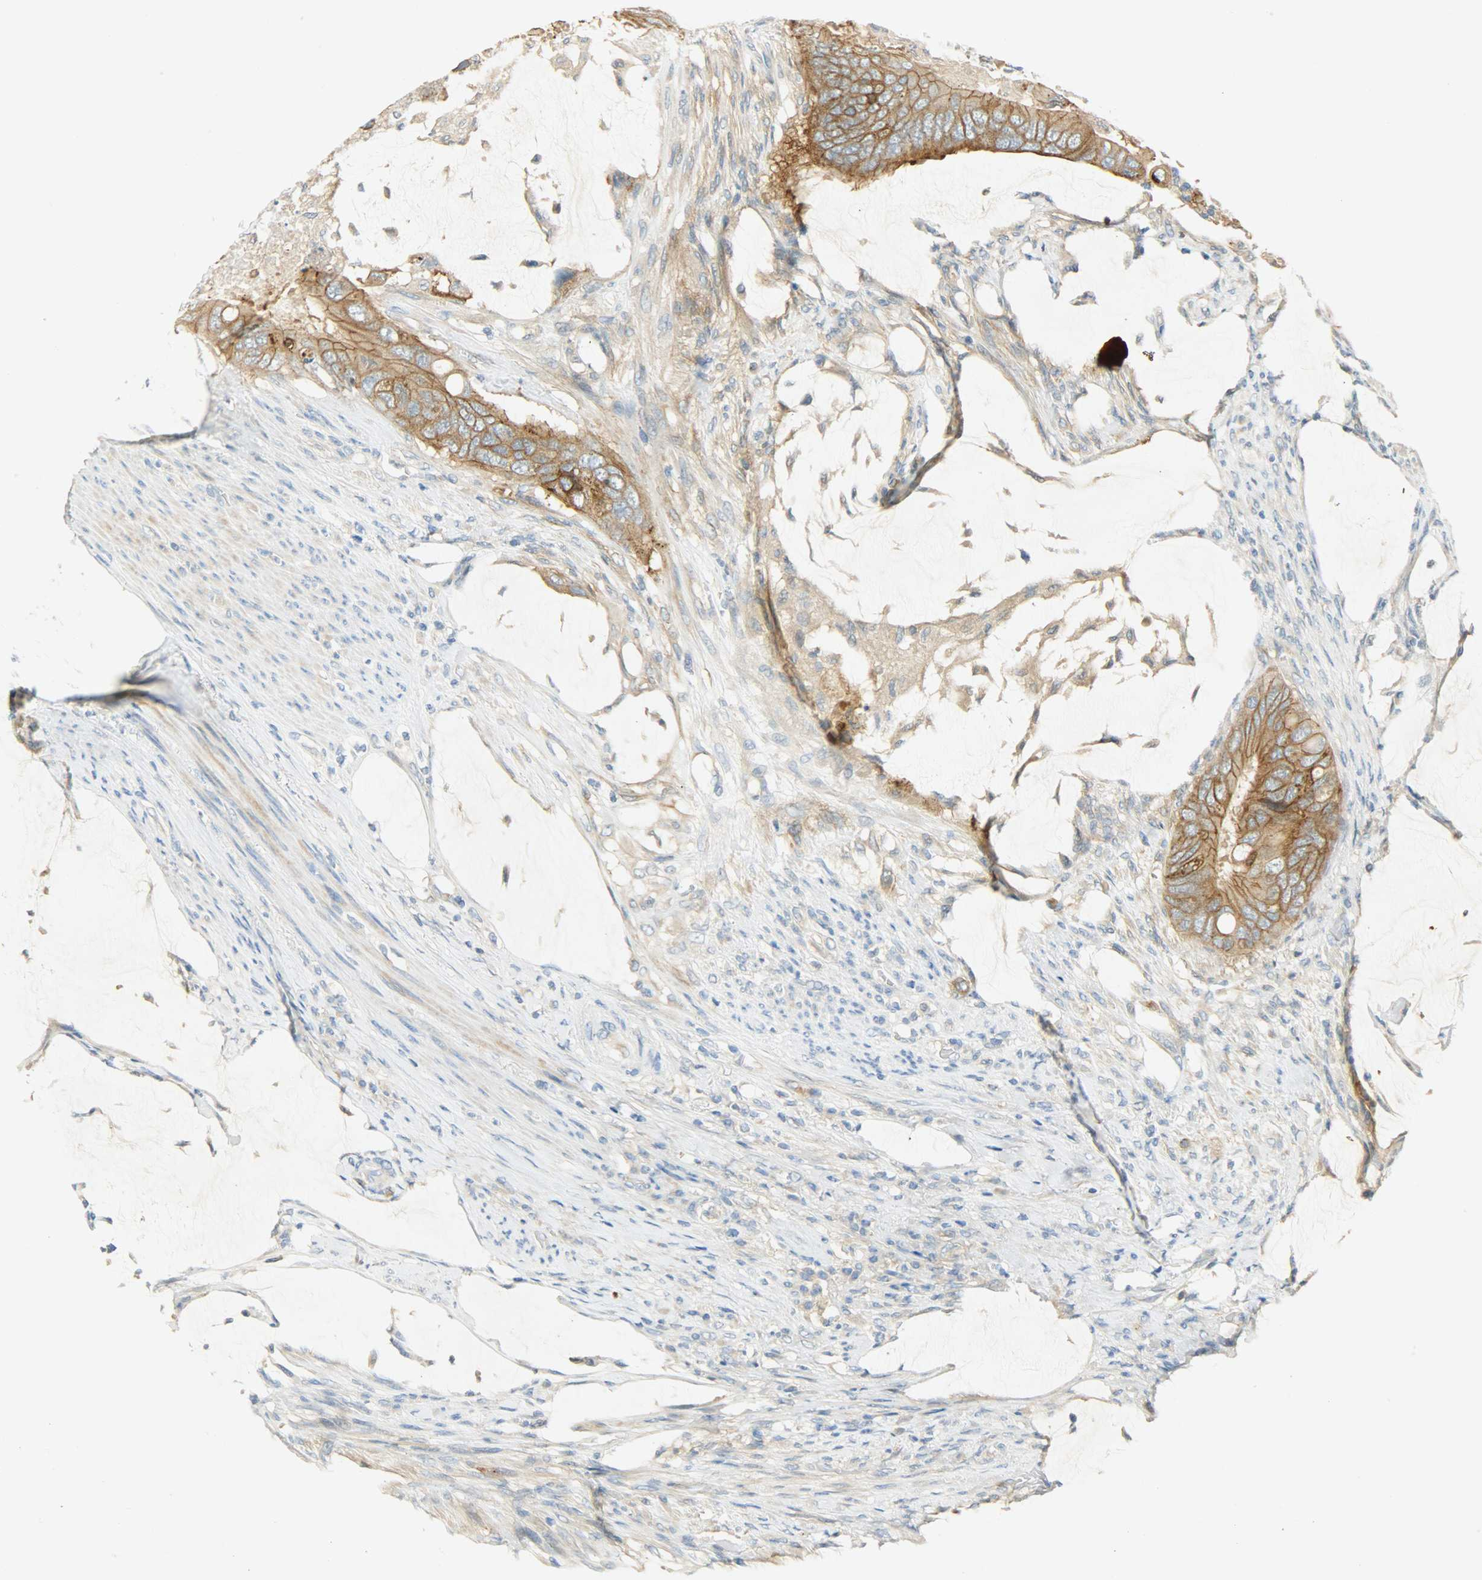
{"staining": {"intensity": "strong", "quantity": ">75%", "location": "cytoplasmic/membranous"}, "tissue": "colorectal cancer", "cell_type": "Tumor cells", "image_type": "cancer", "snomed": [{"axis": "morphology", "description": "Adenocarcinoma, NOS"}, {"axis": "topography", "description": "Rectum"}], "caption": "This photomicrograph demonstrates immunohistochemistry staining of human adenocarcinoma (colorectal), with high strong cytoplasmic/membranous positivity in about >75% of tumor cells.", "gene": "DSG2", "patient": {"sex": "female", "age": 77}}